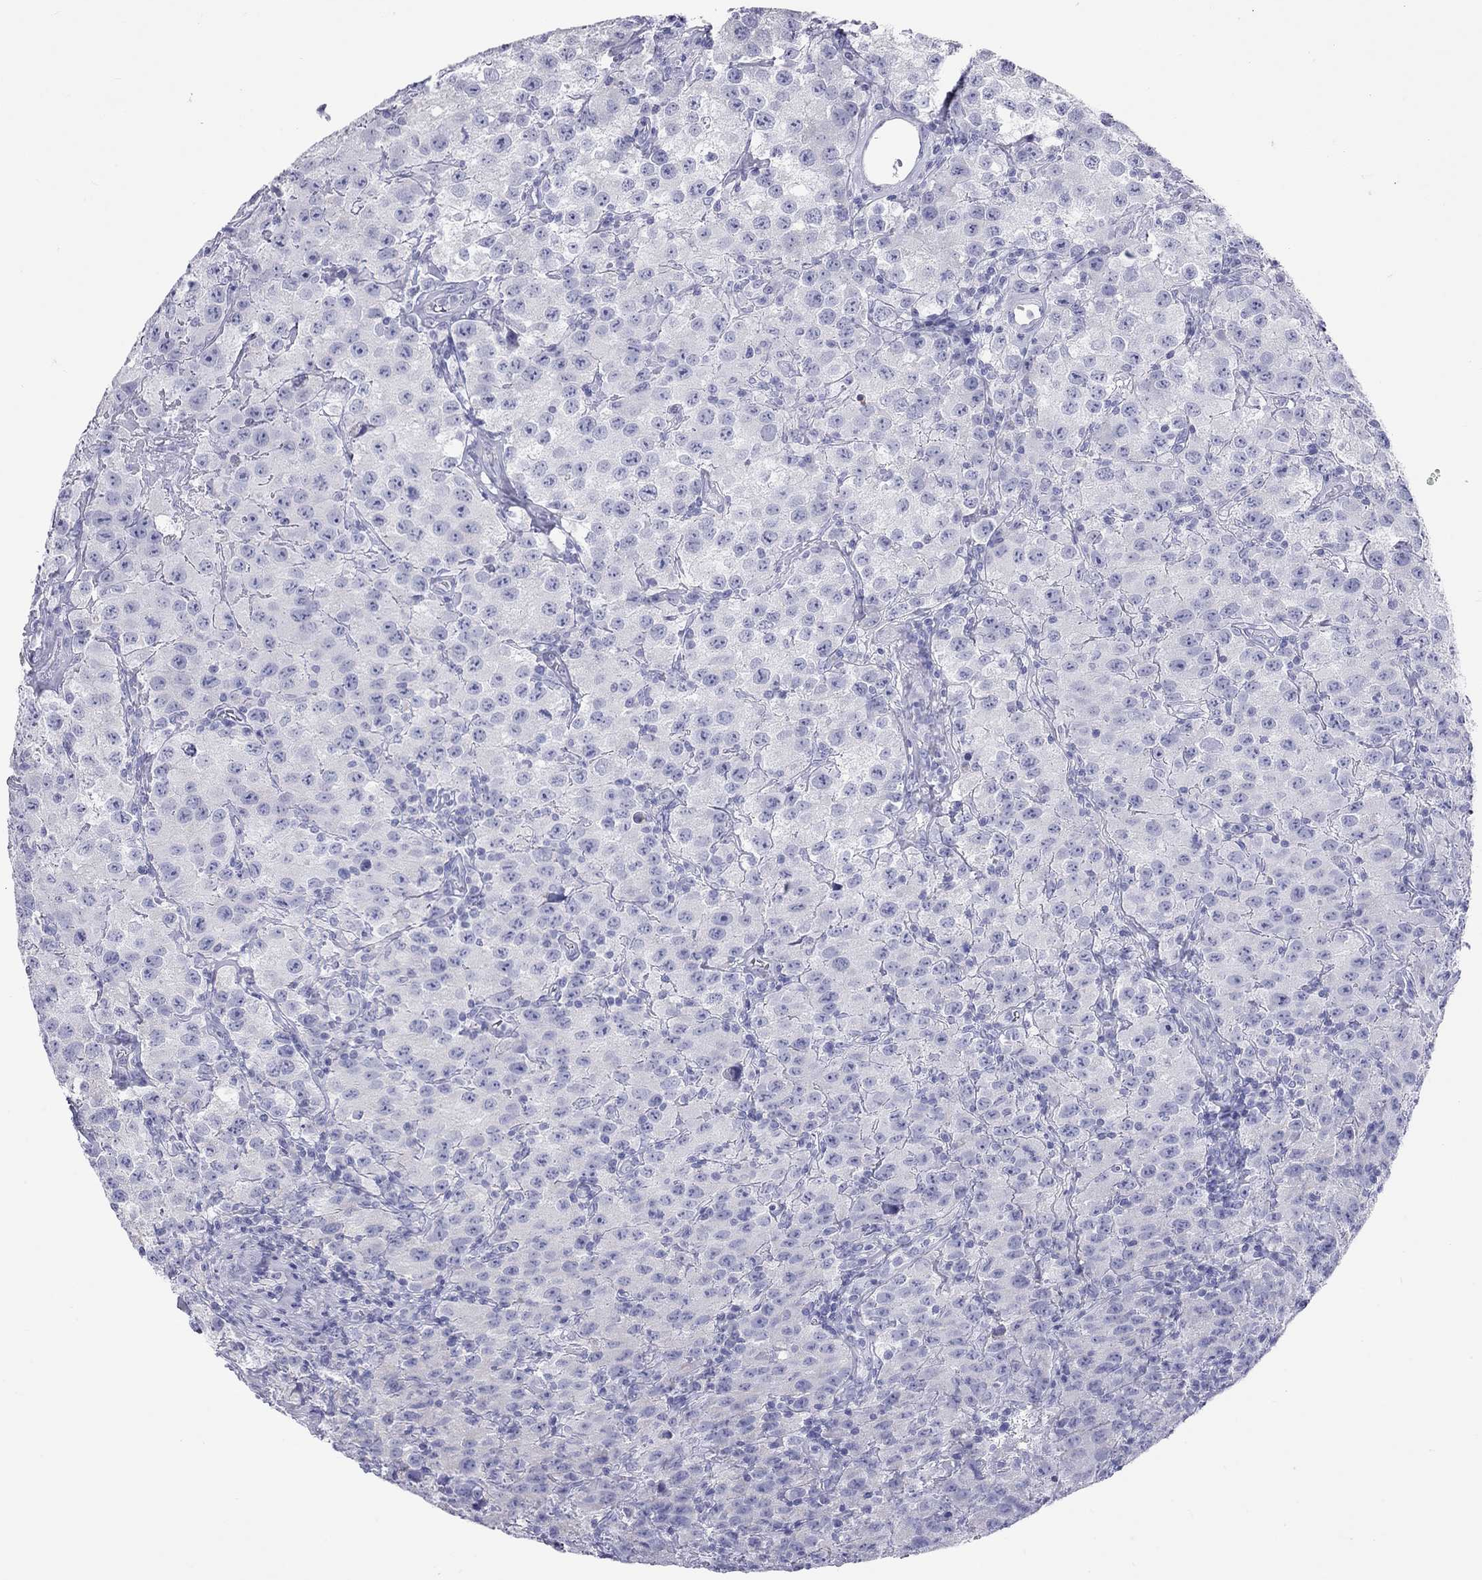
{"staining": {"intensity": "negative", "quantity": "none", "location": "none"}, "tissue": "testis cancer", "cell_type": "Tumor cells", "image_type": "cancer", "snomed": [{"axis": "morphology", "description": "Seminoma, NOS"}, {"axis": "topography", "description": "Testis"}], "caption": "Immunohistochemical staining of testis cancer (seminoma) displays no significant staining in tumor cells. (DAB (3,3'-diaminobenzidine) immunohistochemistry, high magnification).", "gene": "DPY19L2", "patient": {"sex": "male", "age": 52}}